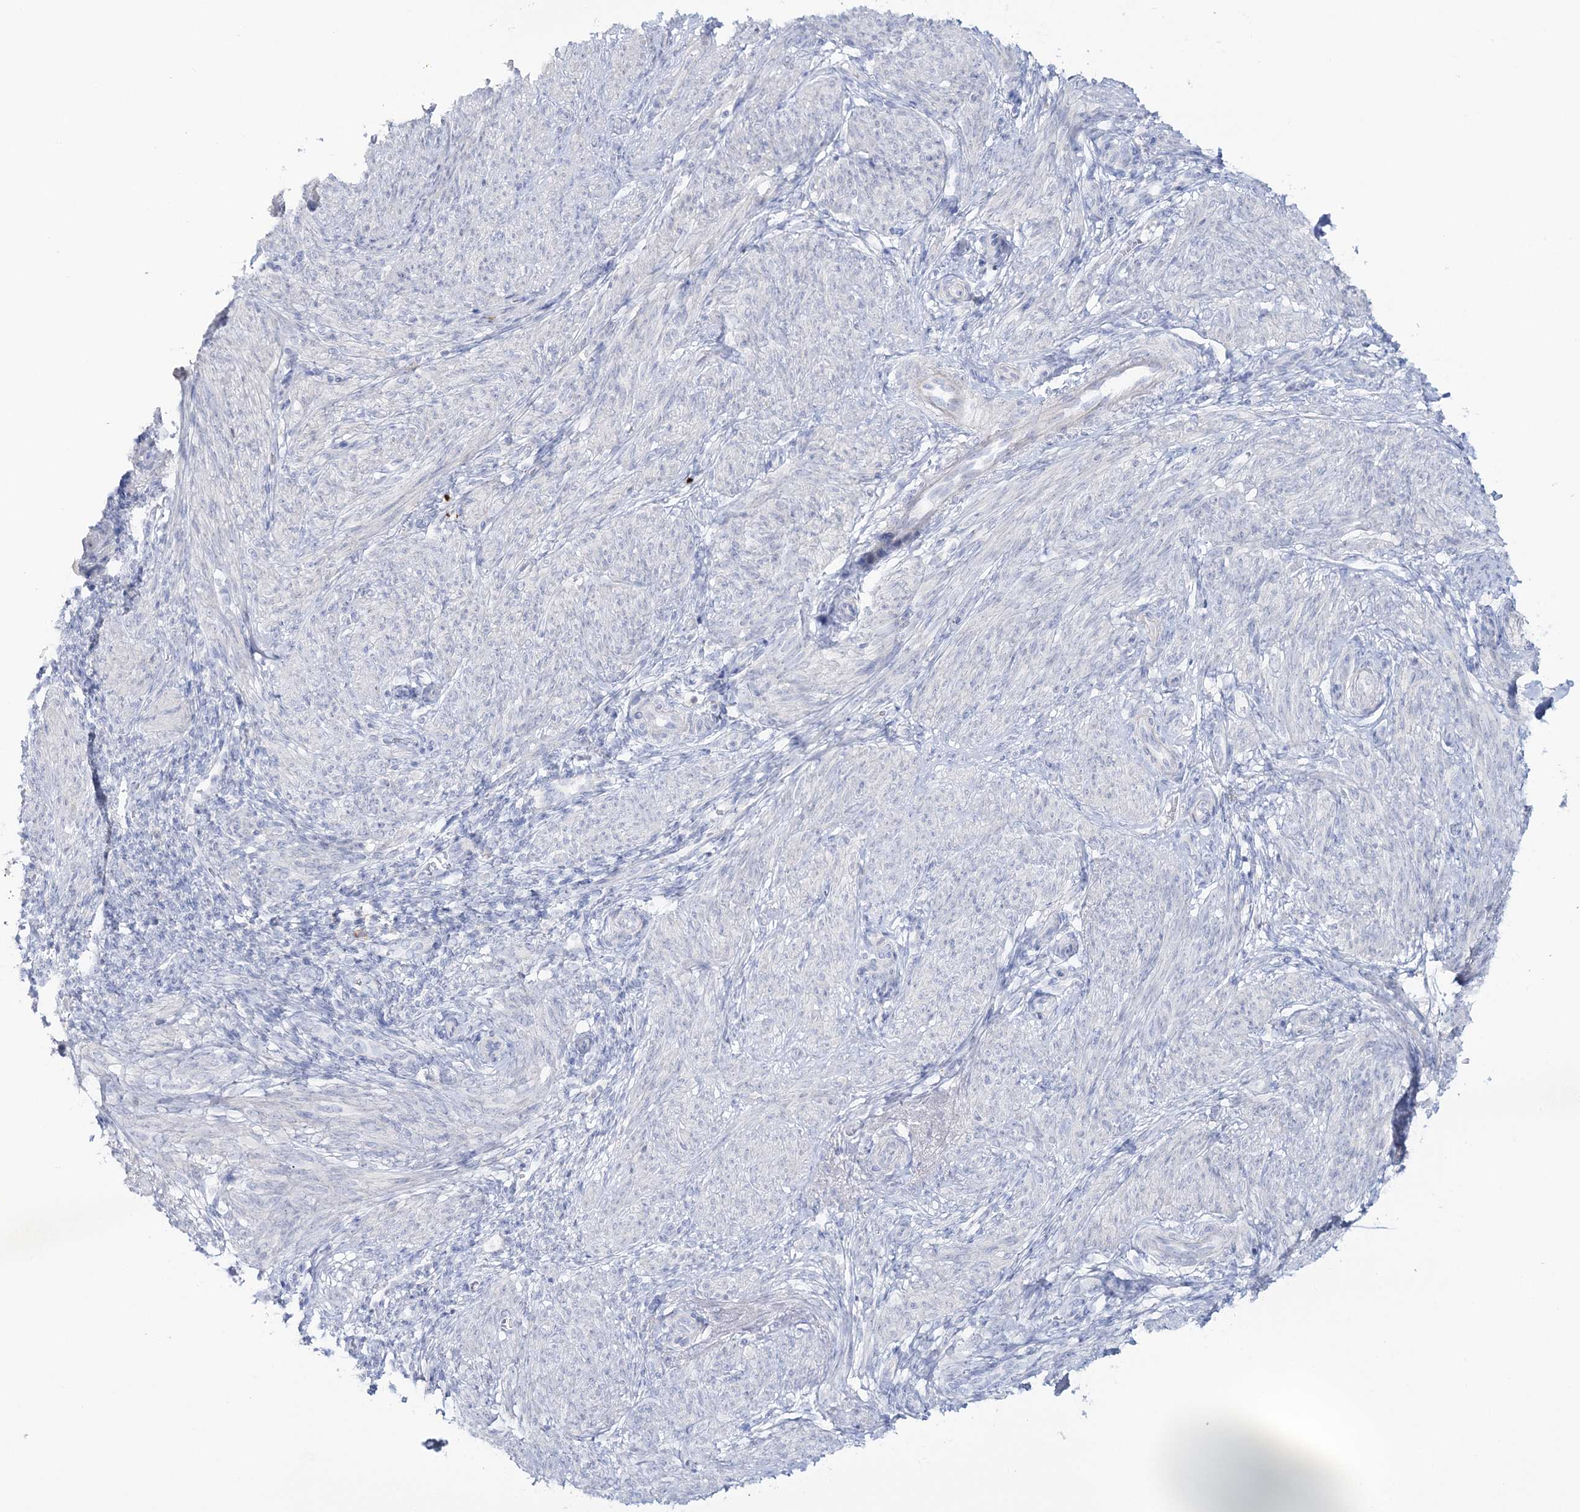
{"staining": {"intensity": "negative", "quantity": "none", "location": "none"}, "tissue": "smooth muscle", "cell_type": "Smooth muscle cells", "image_type": "normal", "snomed": [{"axis": "morphology", "description": "Normal tissue, NOS"}, {"axis": "topography", "description": "Smooth muscle"}], "caption": "Smooth muscle cells are negative for protein expression in normal human smooth muscle. (DAB IHC, high magnification).", "gene": "WDSUB1", "patient": {"sex": "female", "age": 39}}